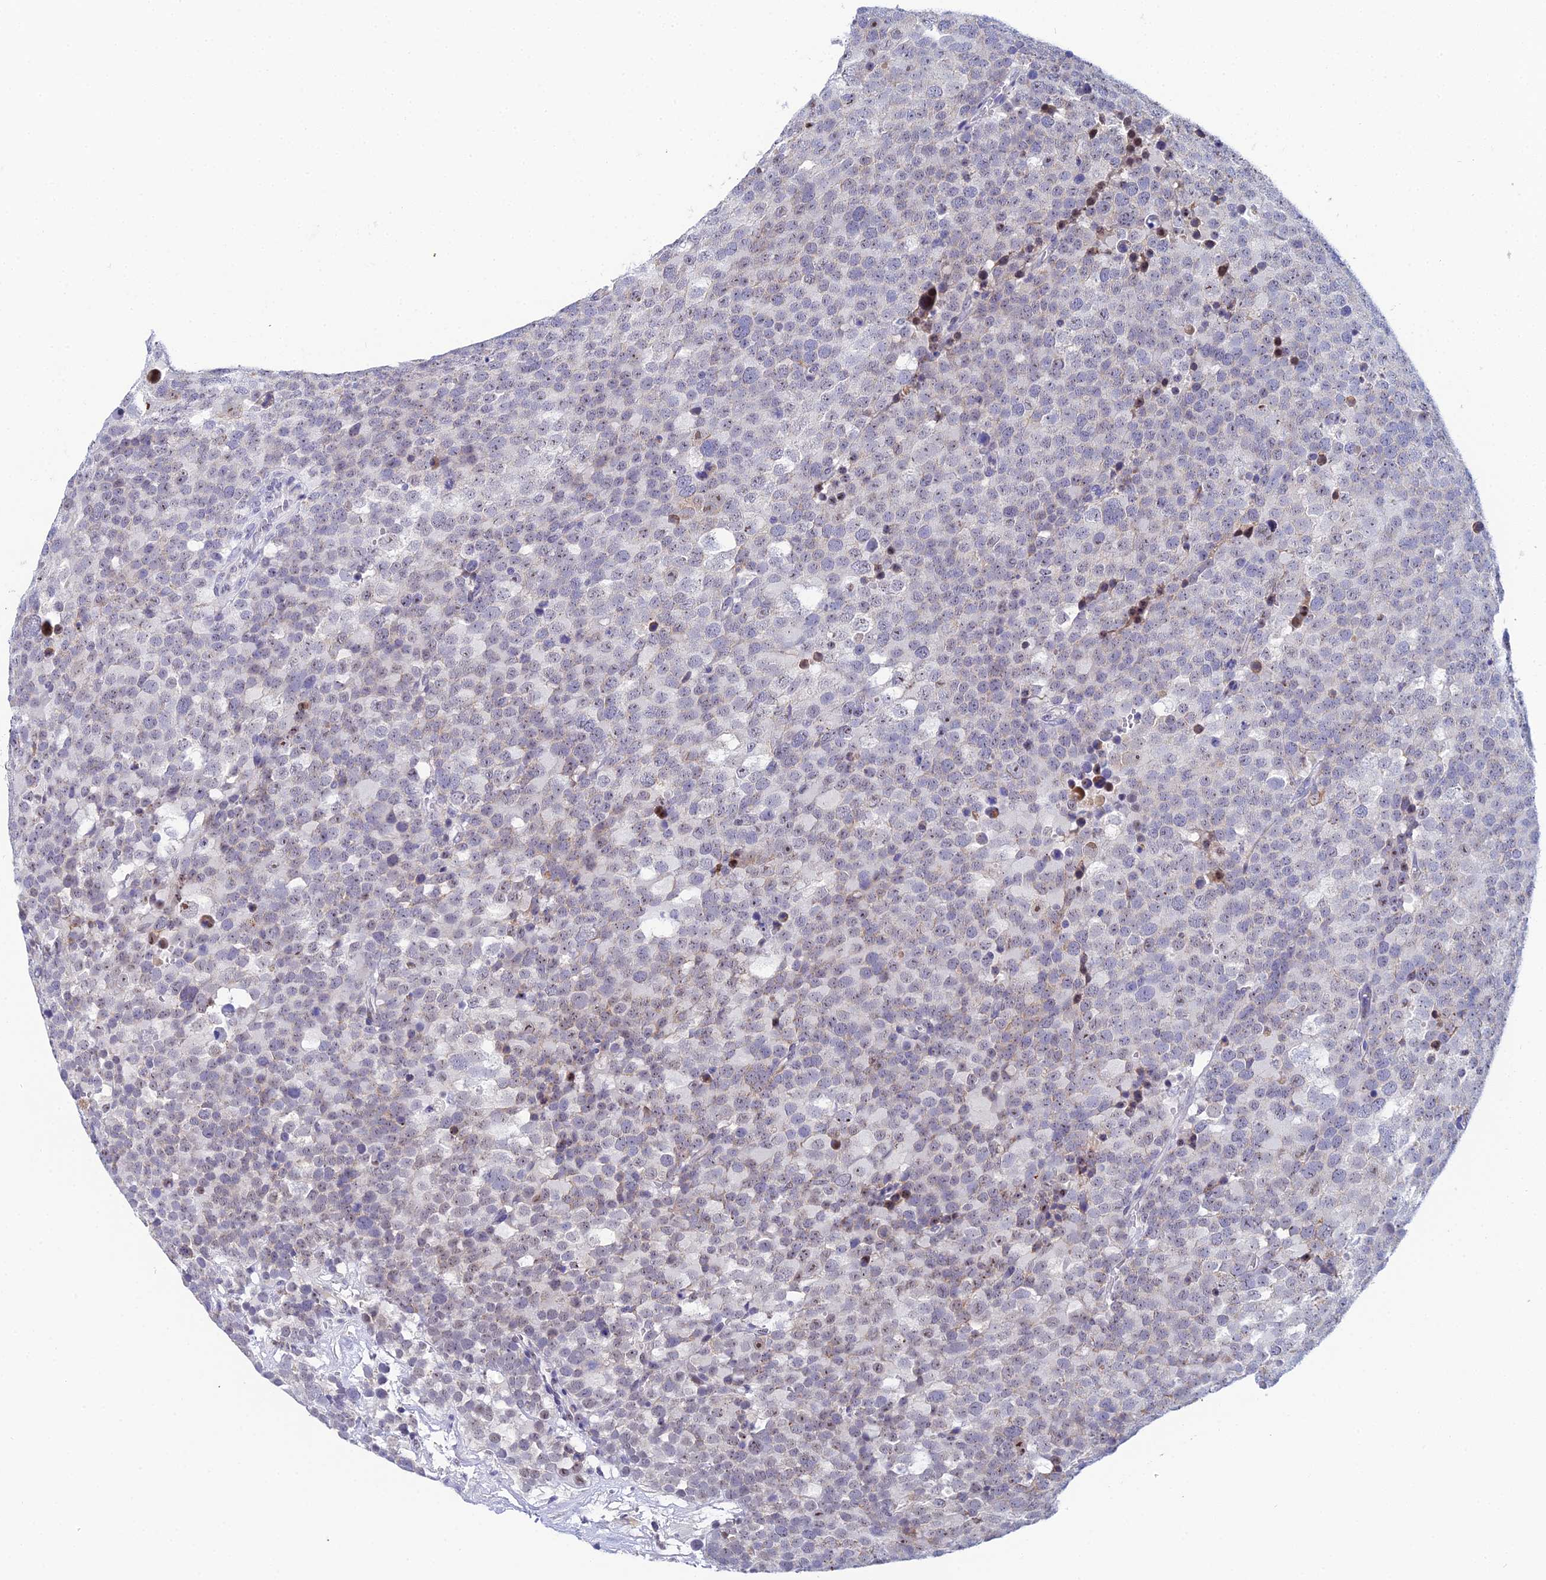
{"staining": {"intensity": "weak", "quantity": "<25%", "location": "cytoplasmic/membranous"}, "tissue": "testis cancer", "cell_type": "Tumor cells", "image_type": "cancer", "snomed": [{"axis": "morphology", "description": "Seminoma, NOS"}, {"axis": "topography", "description": "Testis"}], "caption": "A high-resolution image shows immunohistochemistry staining of testis cancer (seminoma), which reveals no significant staining in tumor cells.", "gene": "PLPP4", "patient": {"sex": "male", "age": 71}}